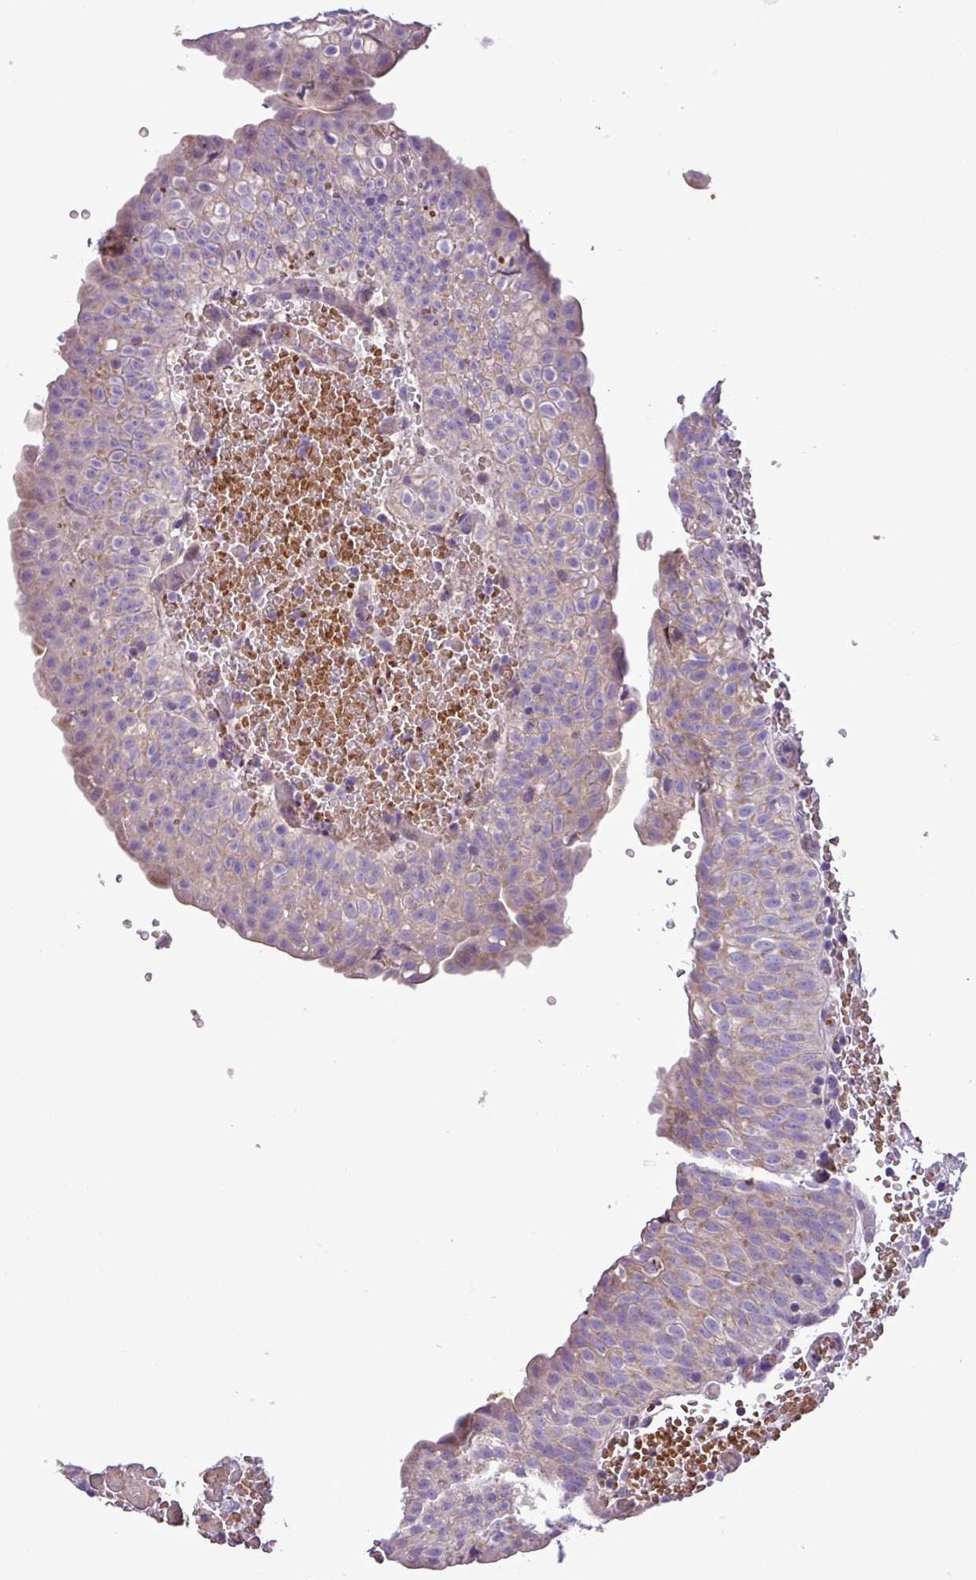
{"staining": {"intensity": "weak", "quantity": "25%-75%", "location": "cytoplasmic/membranous"}, "tissue": "urinary bladder", "cell_type": "Urothelial cells", "image_type": "normal", "snomed": [{"axis": "morphology", "description": "Normal tissue, NOS"}, {"axis": "topography", "description": "Urinary bladder"}], "caption": "The immunohistochemical stain shows weak cytoplasmic/membranous staining in urothelial cells of benign urinary bladder. (DAB IHC, brown staining for protein, blue staining for nuclei).", "gene": "FAM183A", "patient": {"sex": "male", "age": 55}}